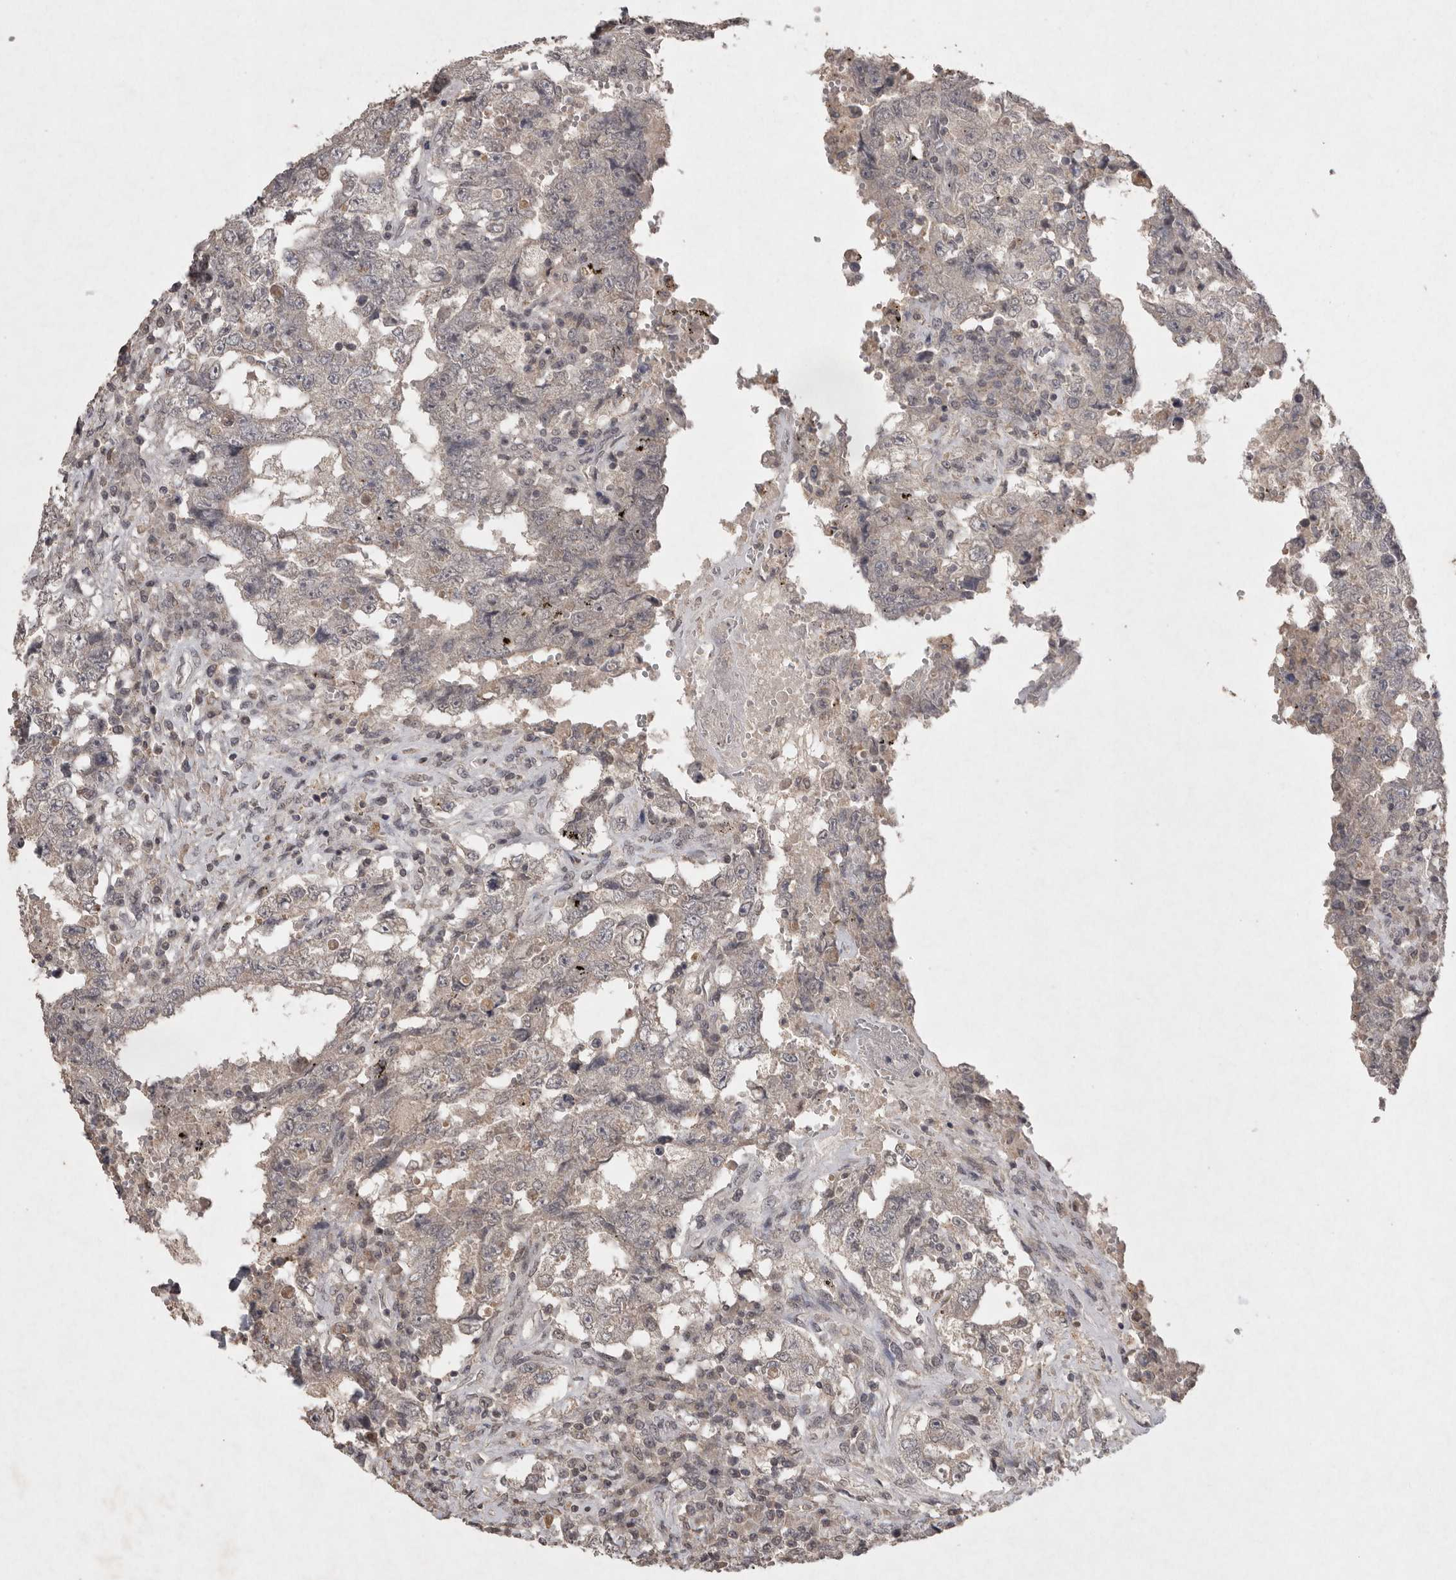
{"staining": {"intensity": "weak", "quantity": "<25%", "location": "cytoplasmic/membranous"}, "tissue": "testis cancer", "cell_type": "Tumor cells", "image_type": "cancer", "snomed": [{"axis": "morphology", "description": "Carcinoma, Embryonal, NOS"}, {"axis": "topography", "description": "Testis"}], "caption": "Protein analysis of testis cancer (embryonal carcinoma) displays no significant positivity in tumor cells.", "gene": "APLNR", "patient": {"sex": "male", "age": 26}}